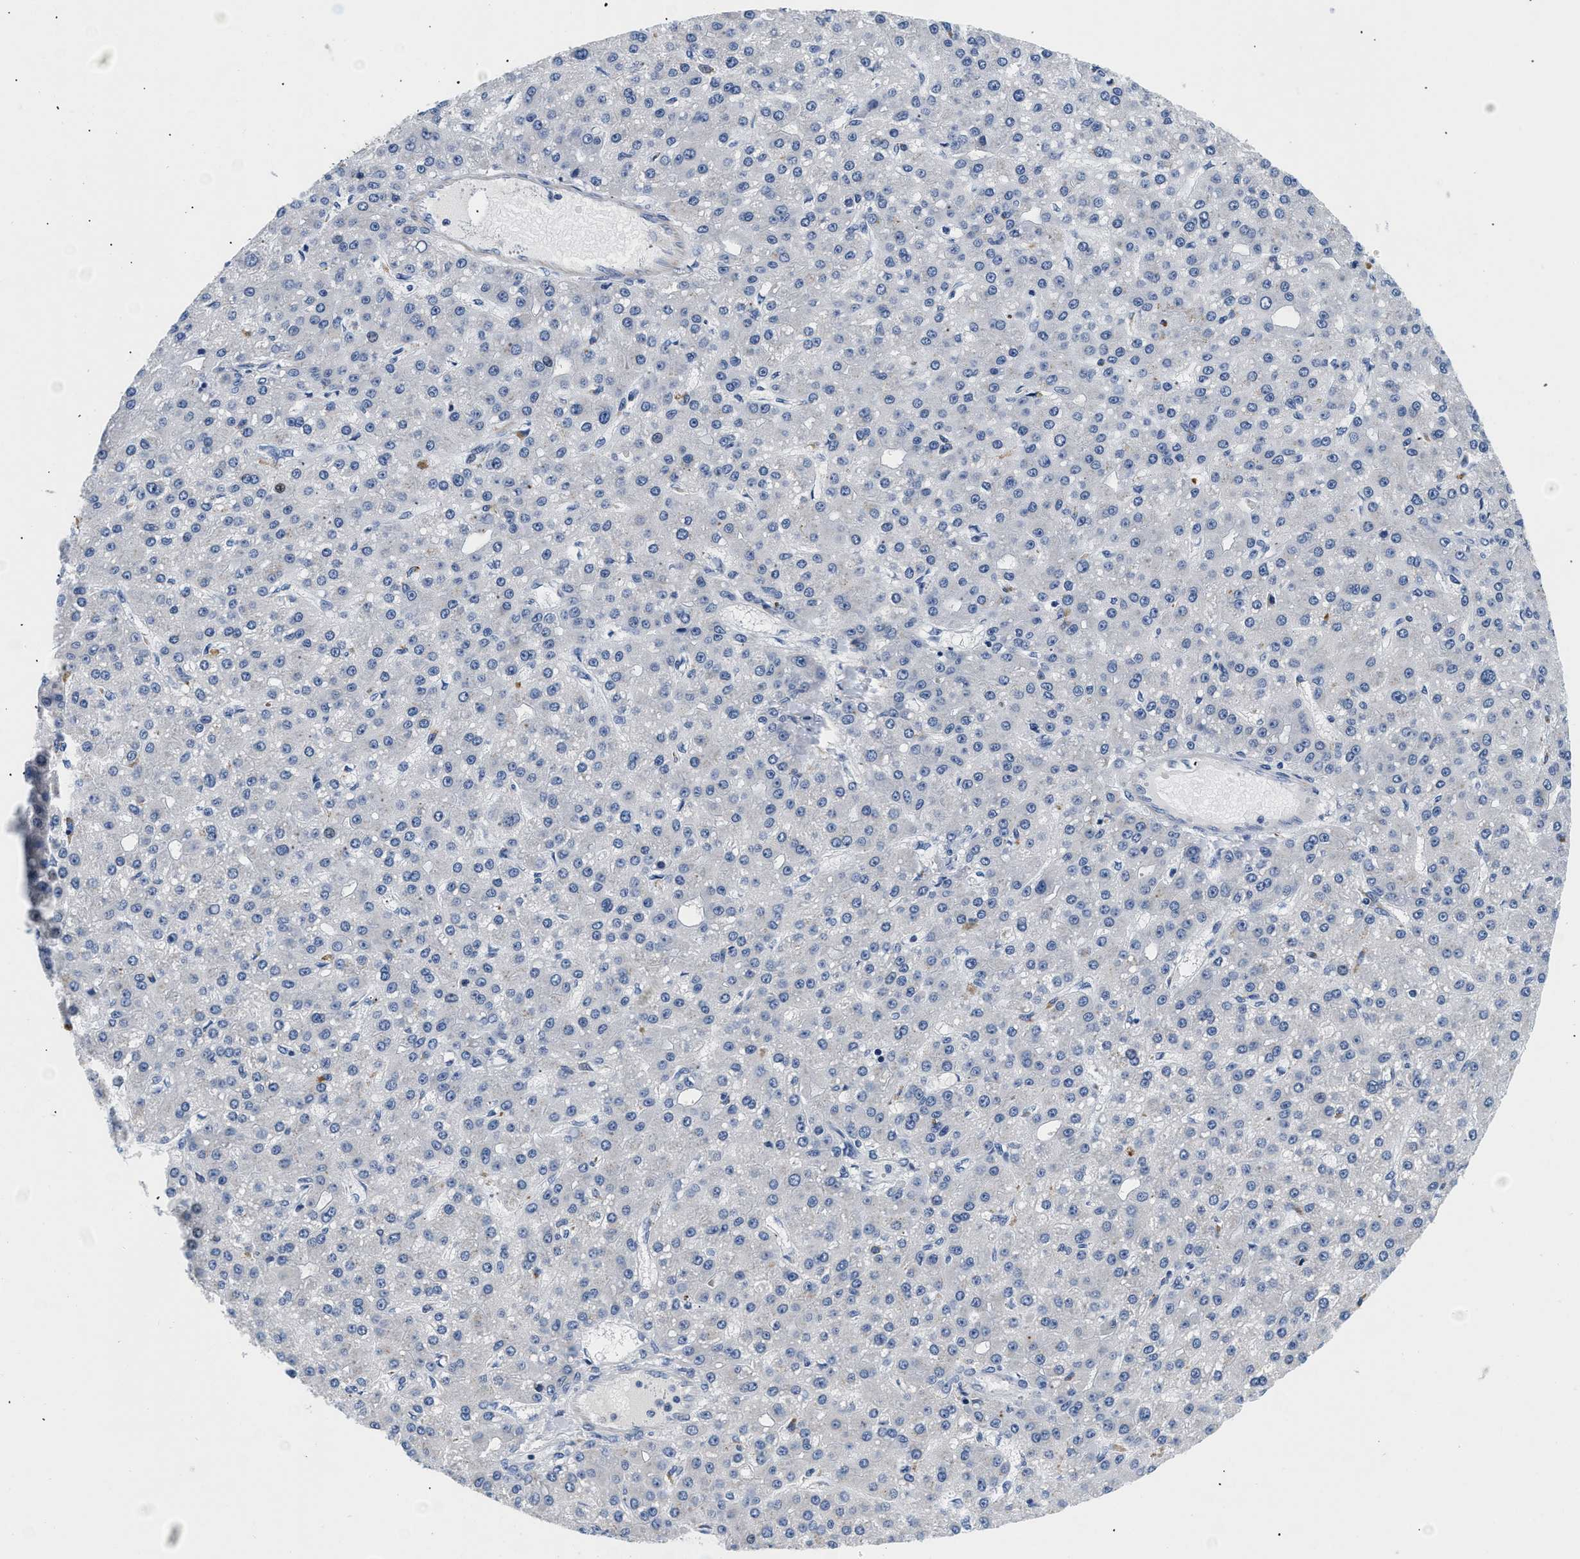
{"staining": {"intensity": "negative", "quantity": "none", "location": "none"}, "tissue": "liver cancer", "cell_type": "Tumor cells", "image_type": "cancer", "snomed": [{"axis": "morphology", "description": "Carcinoma, Hepatocellular, NOS"}, {"axis": "topography", "description": "Liver"}], "caption": "The photomicrograph exhibits no staining of tumor cells in liver cancer (hepatocellular carcinoma).", "gene": "PDP1", "patient": {"sex": "male", "age": 67}}